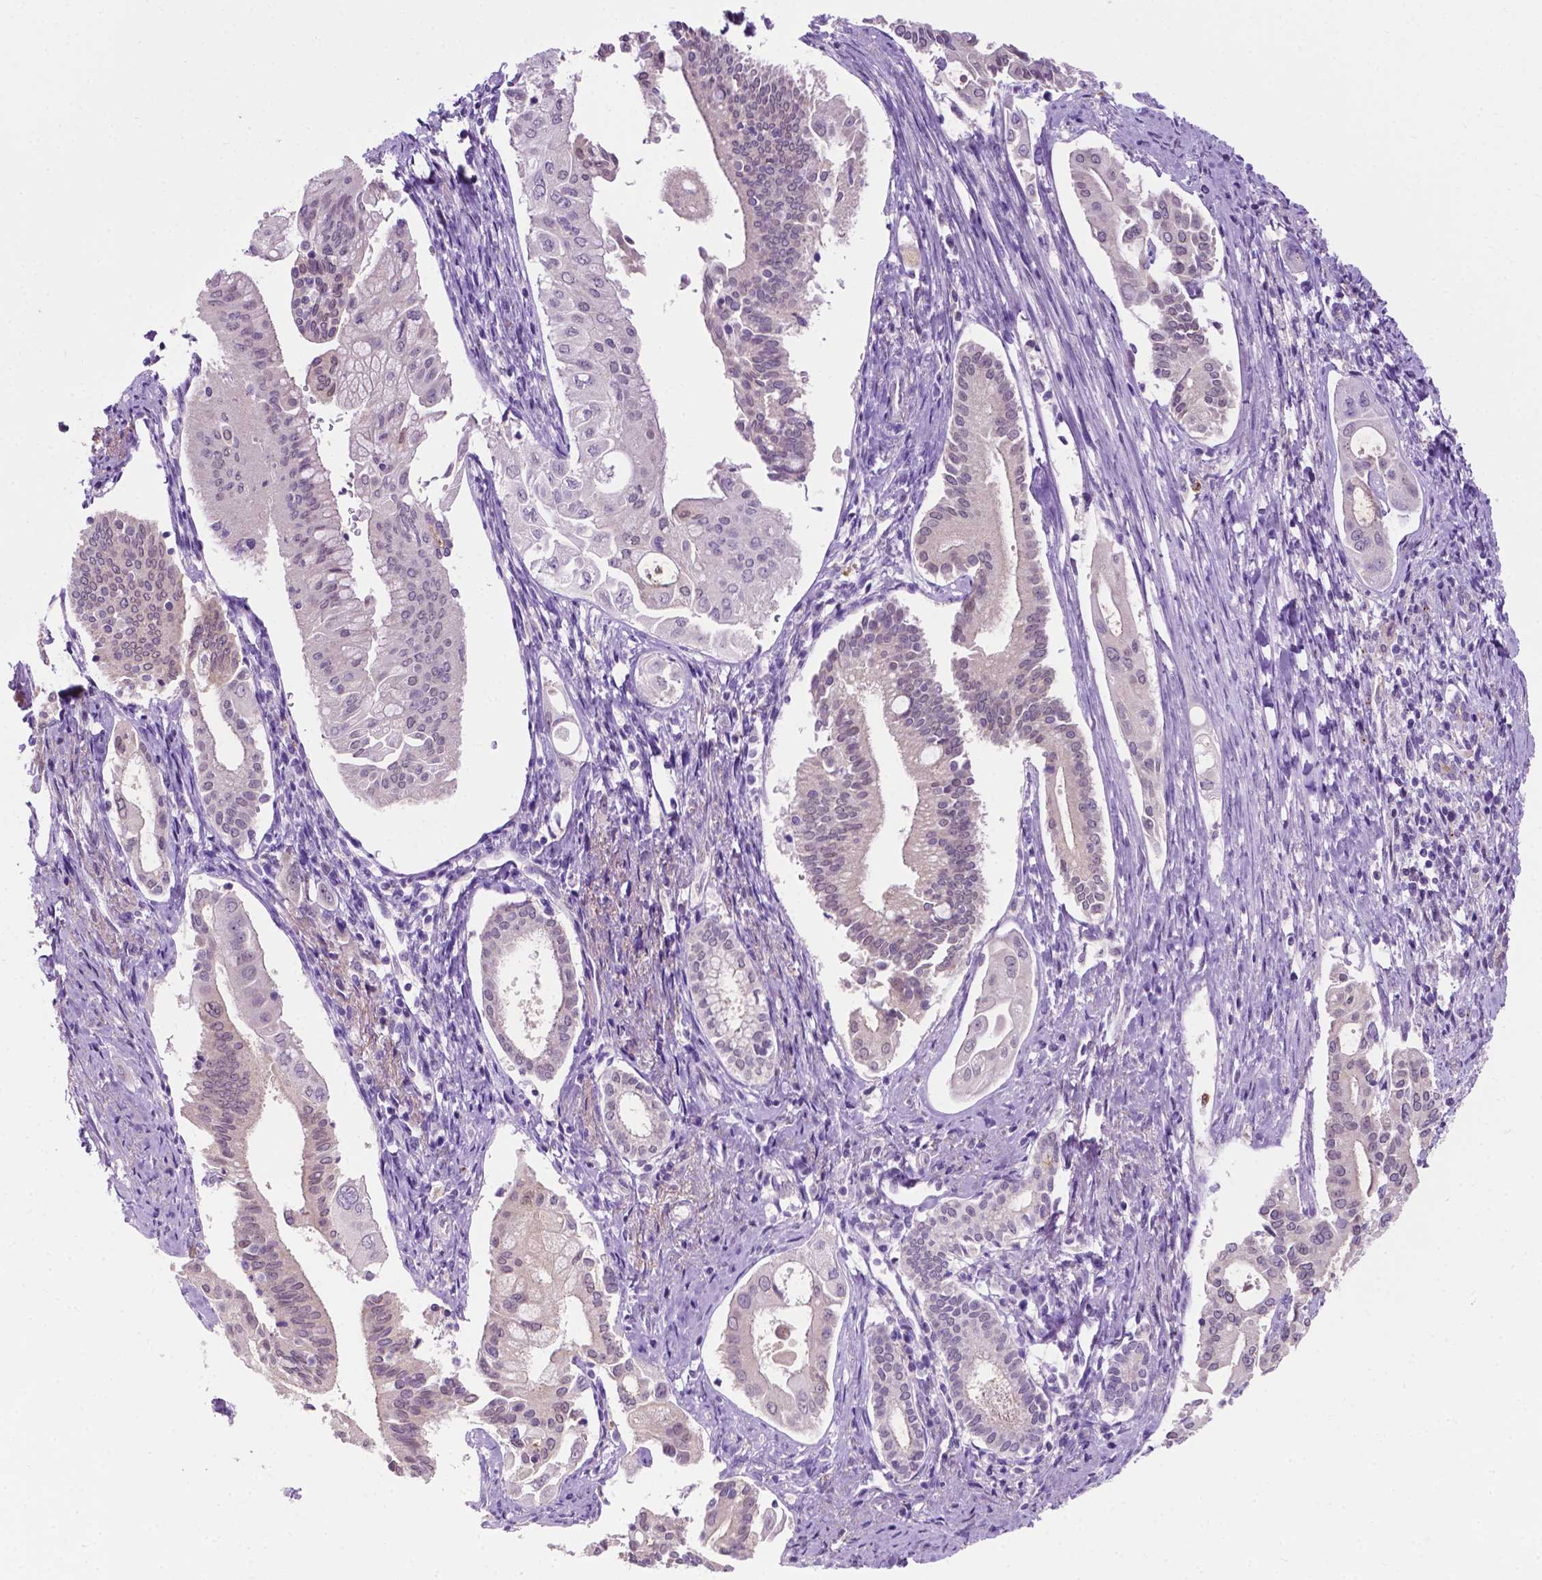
{"staining": {"intensity": "negative", "quantity": "none", "location": "none"}, "tissue": "pancreatic cancer", "cell_type": "Tumor cells", "image_type": "cancer", "snomed": [{"axis": "morphology", "description": "Adenocarcinoma, NOS"}, {"axis": "topography", "description": "Pancreas"}], "caption": "Immunohistochemistry (IHC) of human pancreatic cancer displays no staining in tumor cells. (Brightfield microscopy of DAB (3,3'-diaminobenzidine) immunohistochemistry at high magnification).", "gene": "MMP27", "patient": {"sex": "female", "age": 68}}